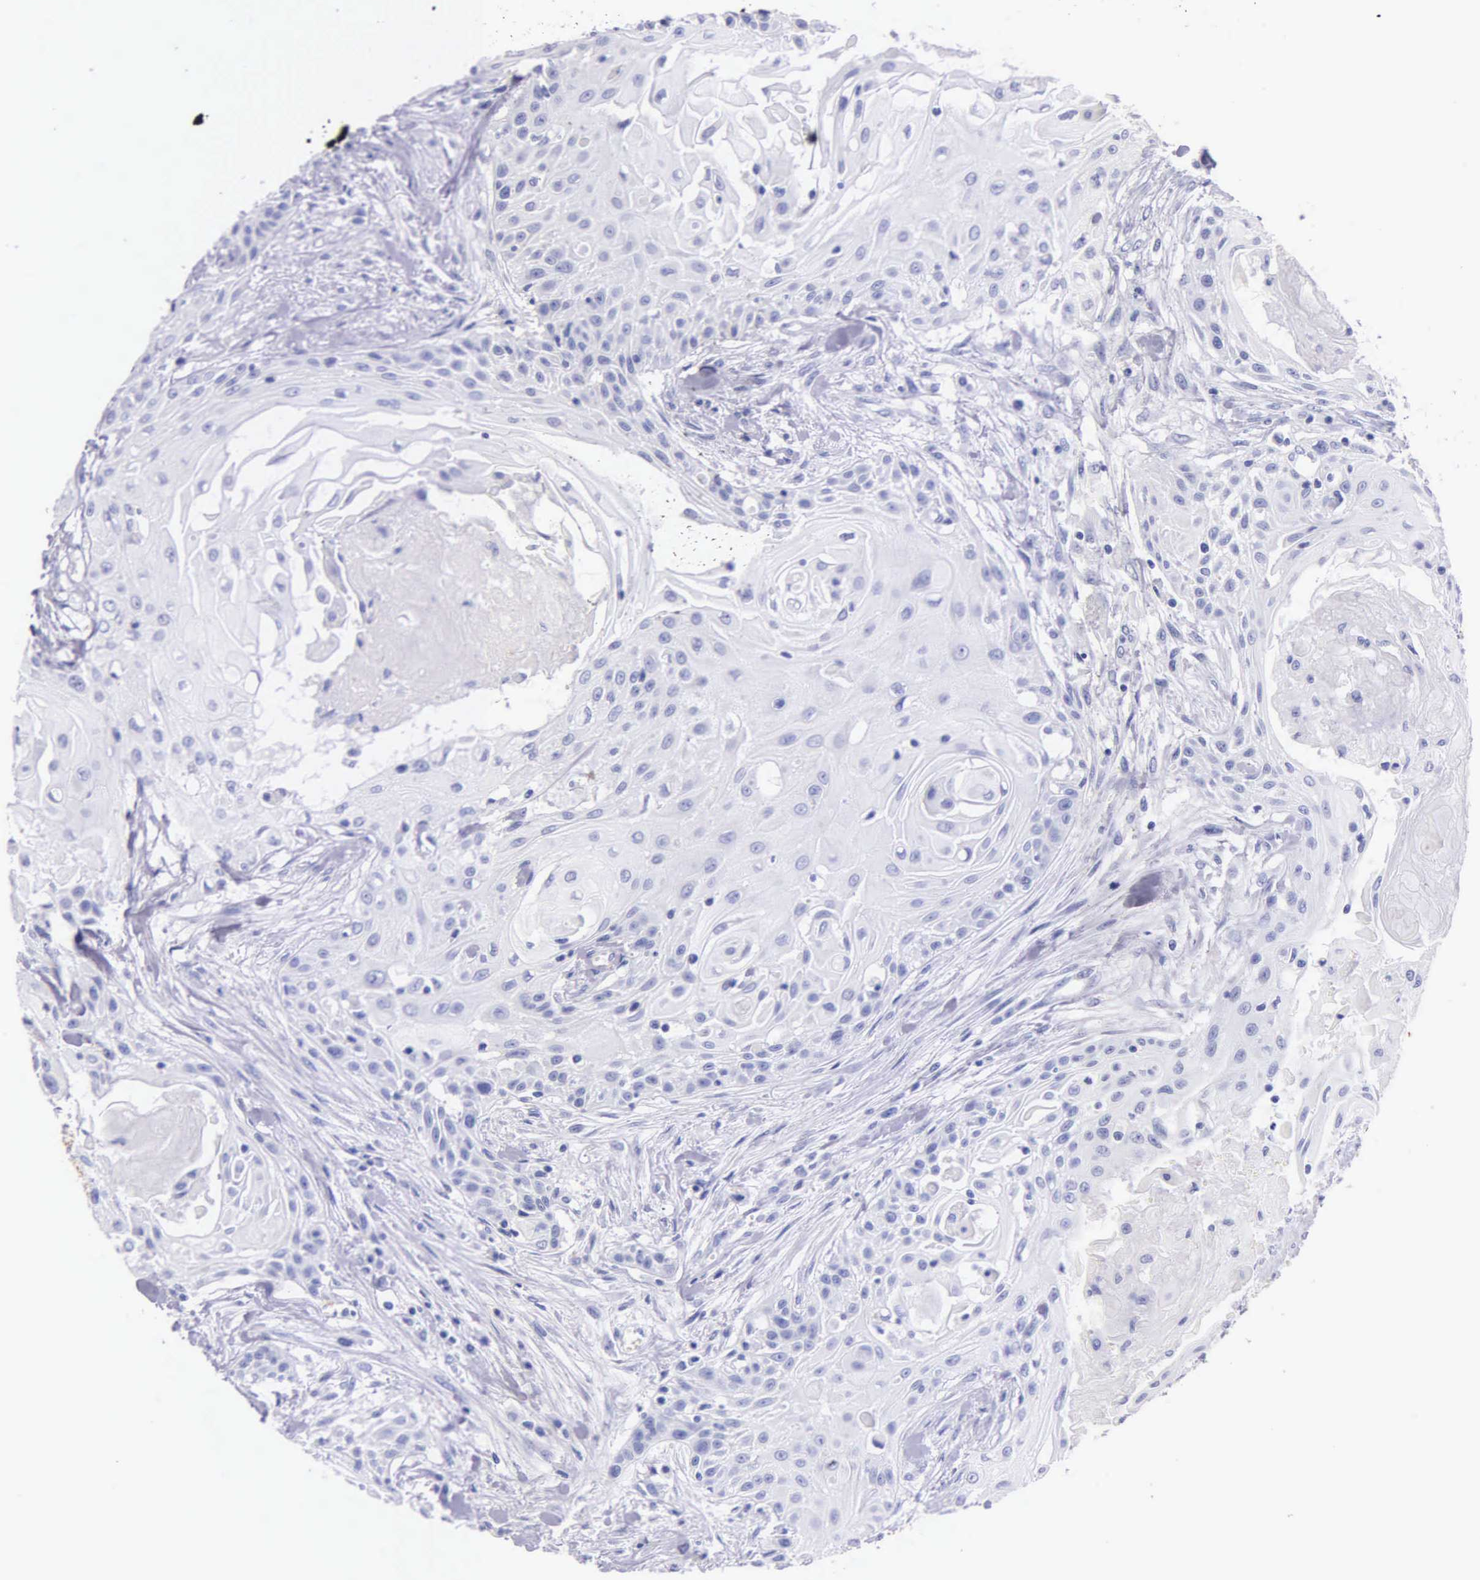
{"staining": {"intensity": "negative", "quantity": "none", "location": "none"}, "tissue": "head and neck cancer", "cell_type": "Tumor cells", "image_type": "cancer", "snomed": [{"axis": "morphology", "description": "Squamous cell carcinoma, NOS"}, {"axis": "morphology", "description": "Squamous cell carcinoma, metastatic, NOS"}, {"axis": "topography", "description": "Lymph node"}, {"axis": "topography", "description": "Salivary gland"}, {"axis": "topography", "description": "Head-Neck"}], "caption": "IHC of human head and neck cancer exhibits no staining in tumor cells.", "gene": "KLK3", "patient": {"sex": "female", "age": 74}}